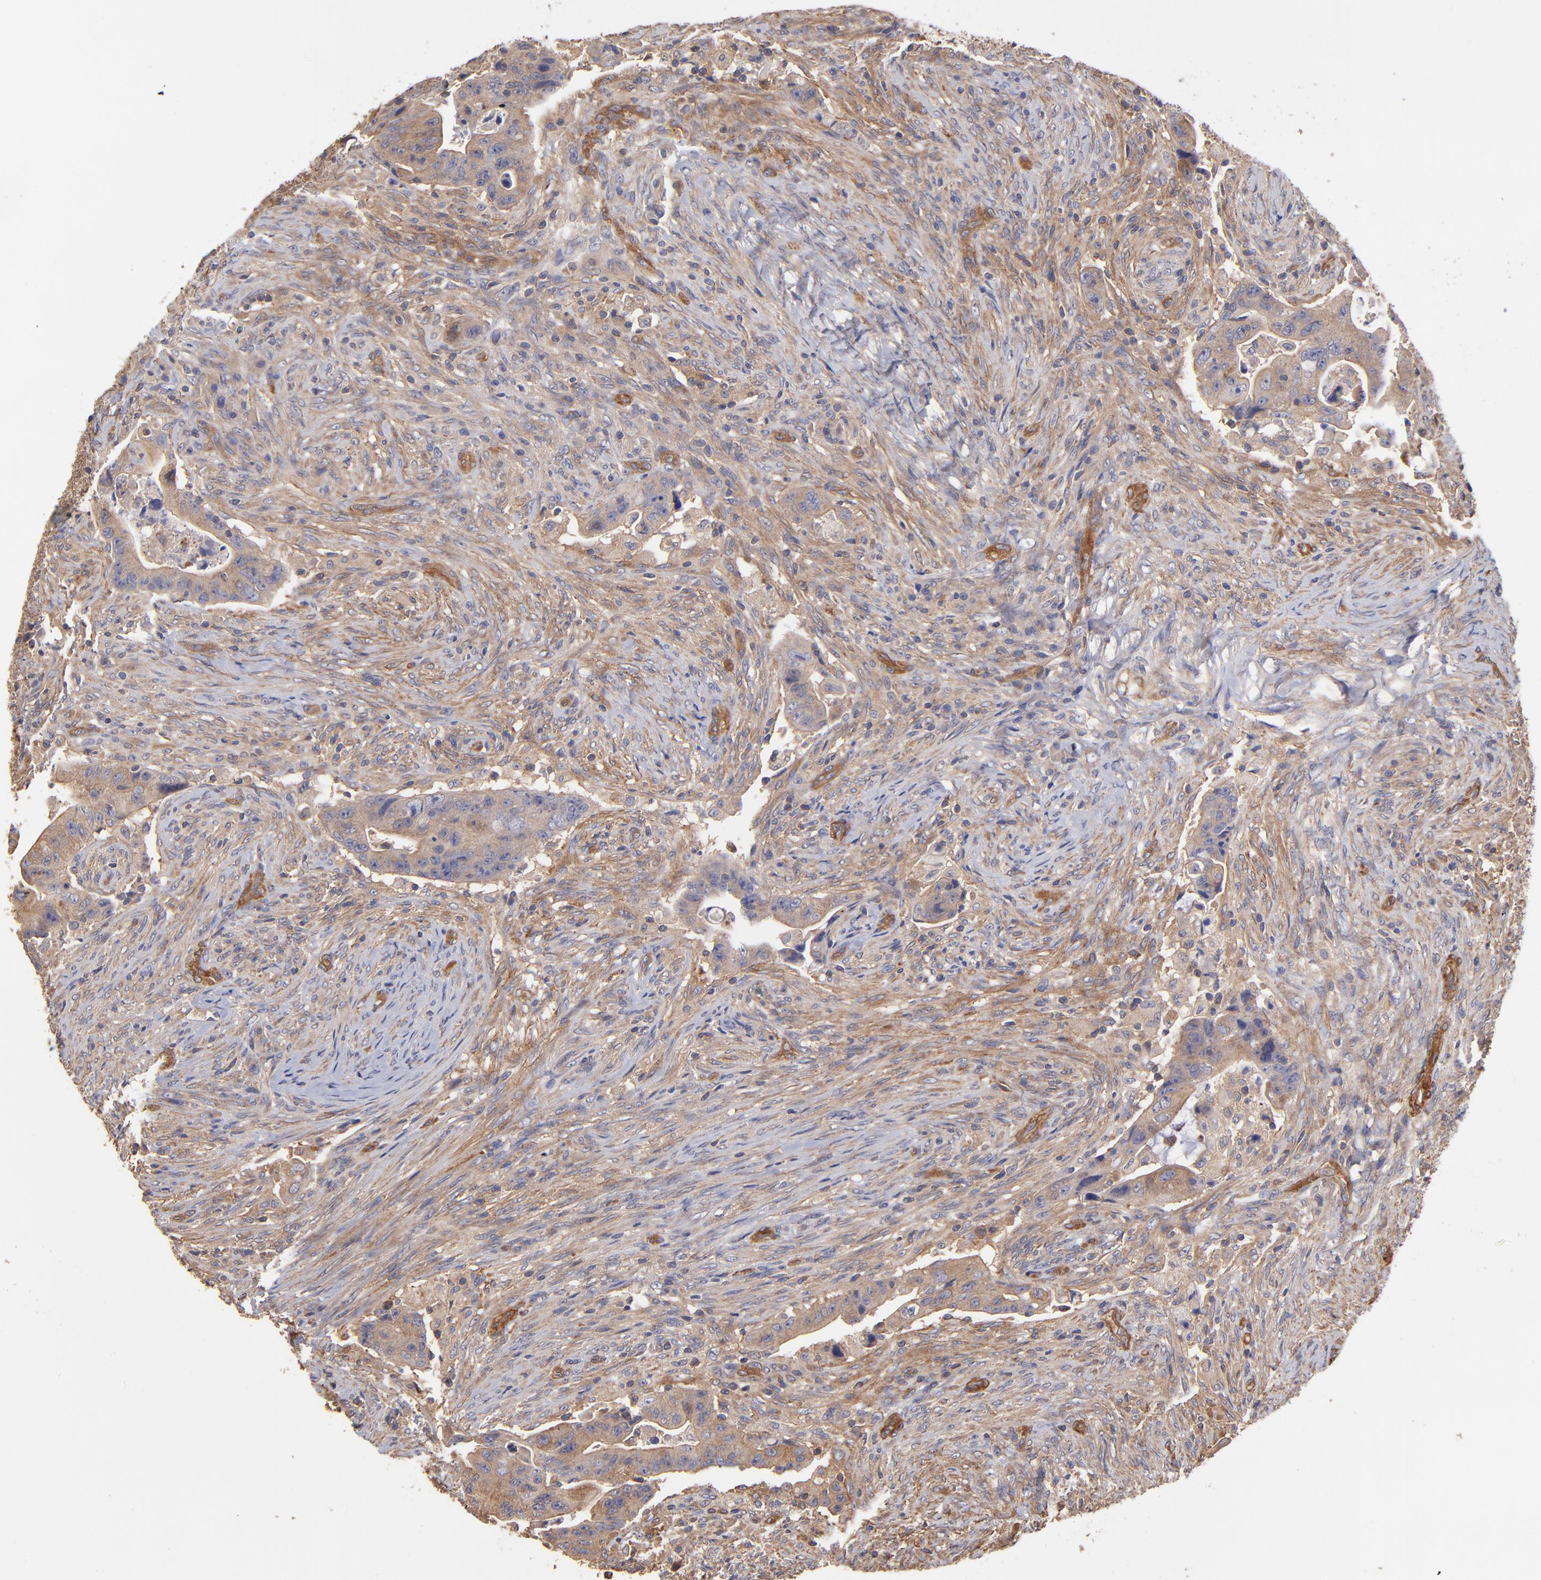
{"staining": {"intensity": "moderate", "quantity": "25%-75%", "location": "cytoplasmic/membranous"}, "tissue": "colorectal cancer", "cell_type": "Tumor cells", "image_type": "cancer", "snomed": [{"axis": "morphology", "description": "Adenocarcinoma, NOS"}, {"axis": "topography", "description": "Rectum"}], "caption": "Immunohistochemical staining of human colorectal cancer (adenocarcinoma) displays moderate cytoplasmic/membranous protein staining in about 25%-75% of tumor cells.", "gene": "ASB7", "patient": {"sex": "female", "age": 71}}